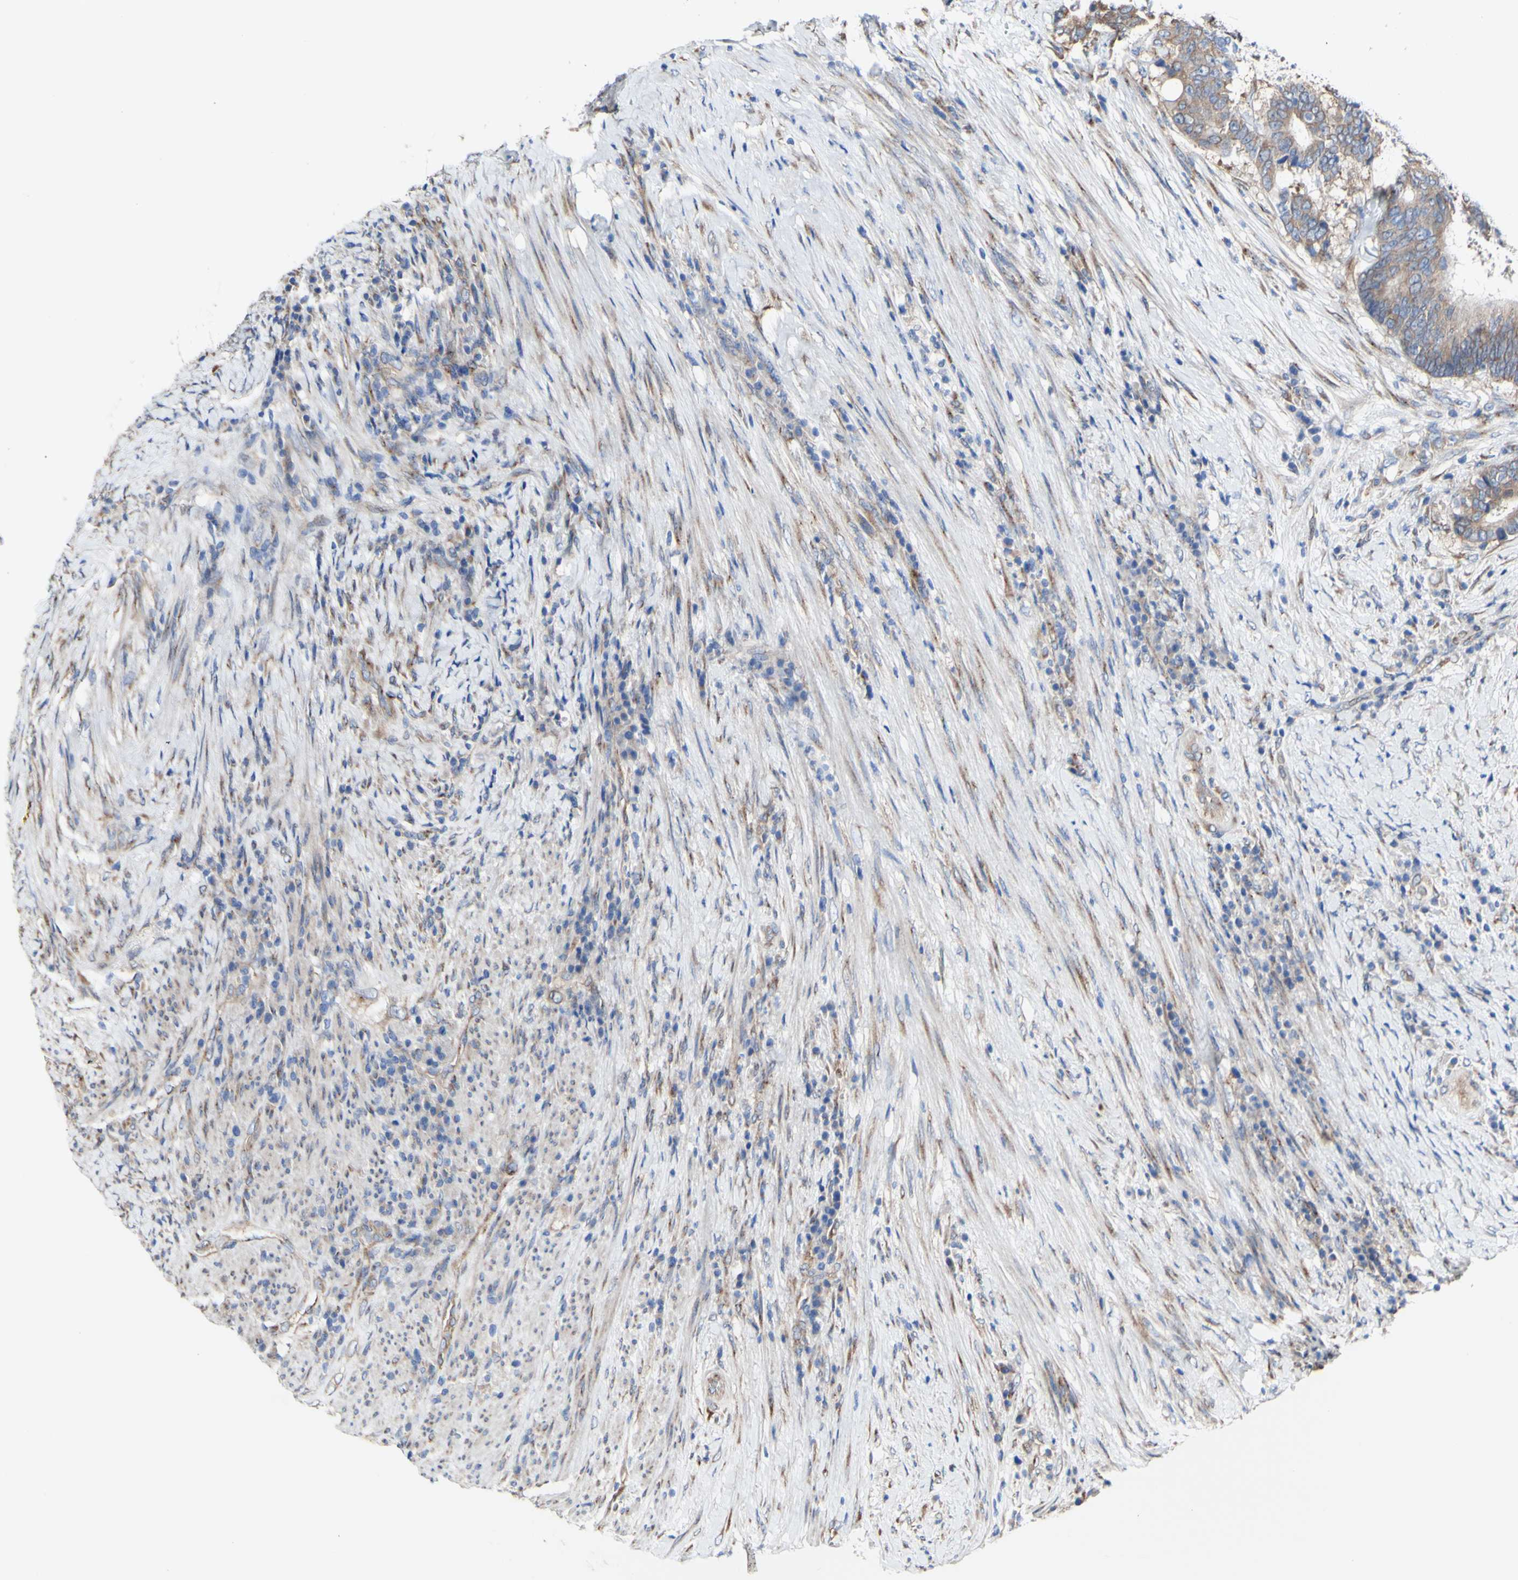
{"staining": {"intensity": "moderate", "quantity": ">75%", "location": "cytoplasmic/membranous"}, "tissue": "colorectal cancer", "cell_type": "Tumor cells", "image_type": "cancer", "snomed": [{"axis": "morphology", "description": "Adenocarcinoma, NOS"}, {"axis": "topography", "description": "Rectum"}], "caption": "Colorectal adenocarcinoma tissue shows moderate cytoplasmic/membranous expression in approximately >75% of tumor cells, visualized by immunohistochemistry.", "gene": "LRIG3", "patient": {"sex": "male", "age": 72}}